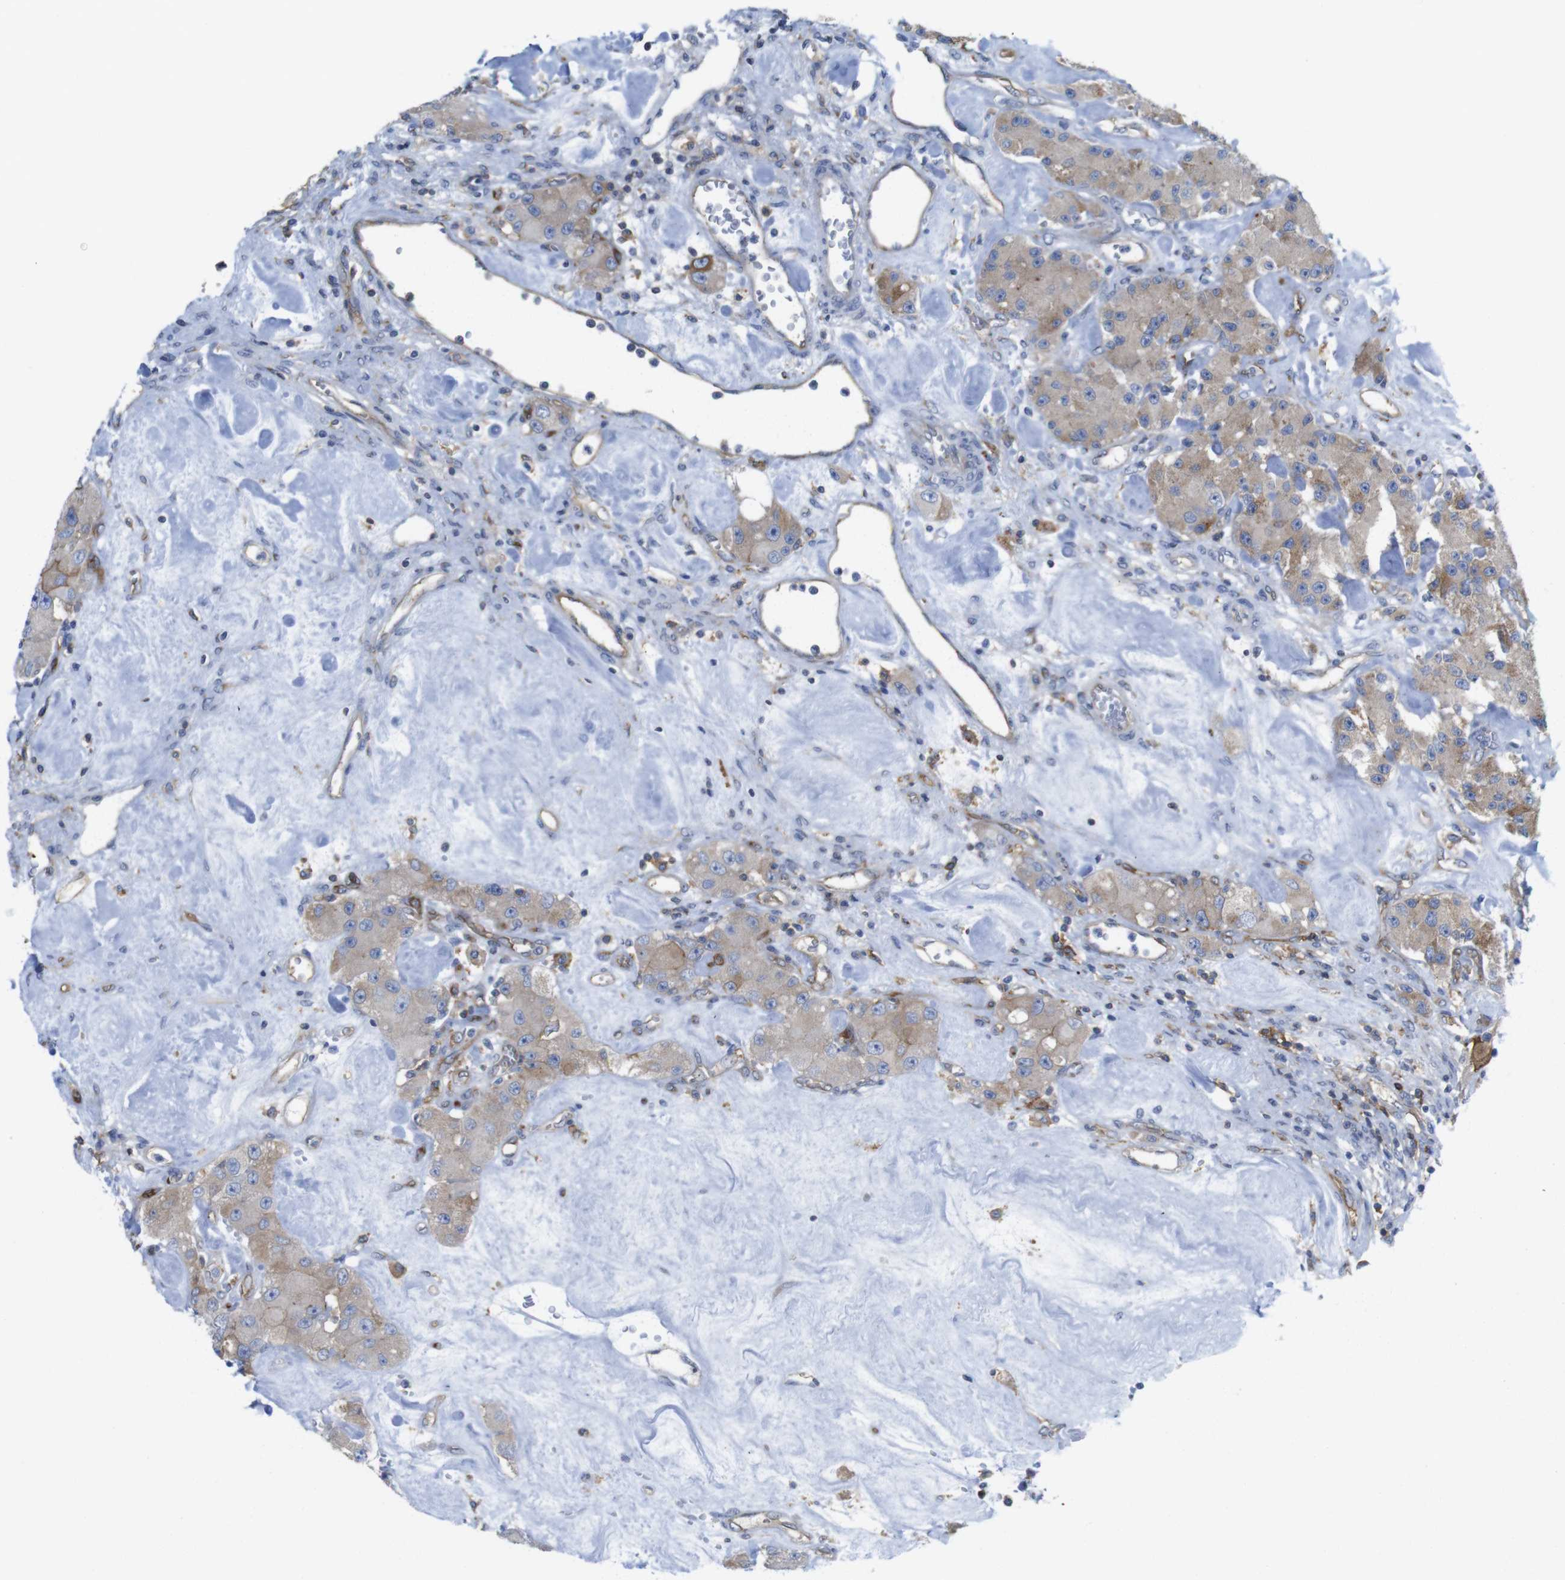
{"staining": {"intensity": "moderate", "quantity": ">75%", "location": "cytoplasmic/membranous"}, "tissue": "carcinoid", "cell_type": "Tumor cells", "image_type": "cancer", "snomed": [{"axis": "morphology", "description": "Carcinoid, malignant, NOS"}, {"axis": "topography", "description": "Pancreas"}], "caption": "Brown immunohistochemical staining in malignant carcinoid displays moderate cytoplasmic/membranous expression in approximately >75% of tumor cells. (brown staining indicates protein expression, while blue staining denotes nuclei).", "gene": "CCR6", "patient": {"sex": "male", "age": 41}}